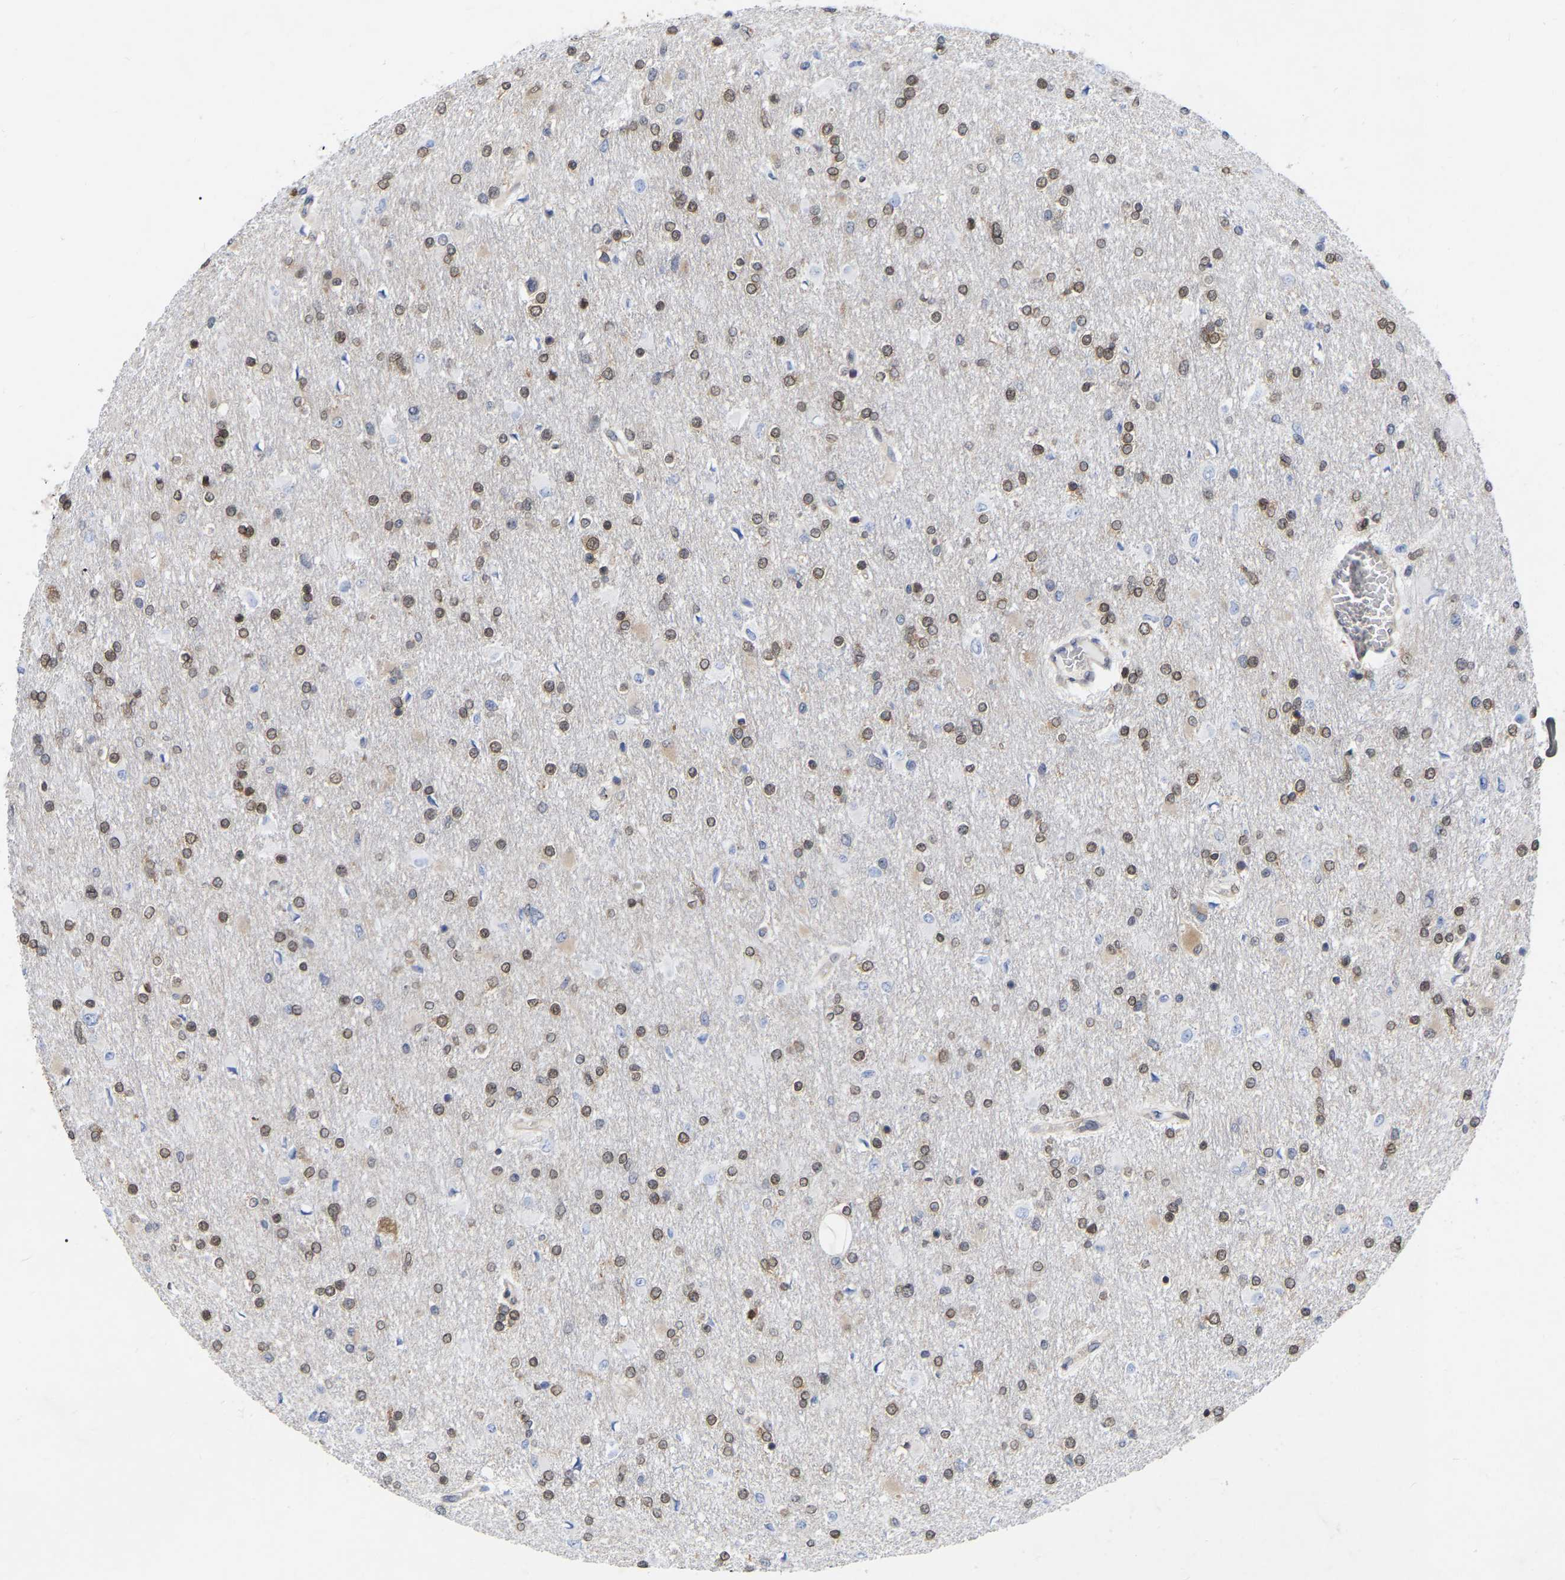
{"staining": {"intensity": "moderate", "quantity": ">75%", "location": "nuclear"}, "tissue": "glioma", "cell_type": "Tumor cells", "image_type": "cancer", "snomed": [{"axis": "morphology", "description": "Glioma, malignant, High grade"}, {"axis": "topography", "description": "Cerebral cortex"}], "caption": "High-grade glioma (malignant) stained with a brown dye displays moderate nuclear positive expression in approximately >75% of tumor cells.", "gene": "UBE4B", "patient": {"sex": "female", "age": 36}}